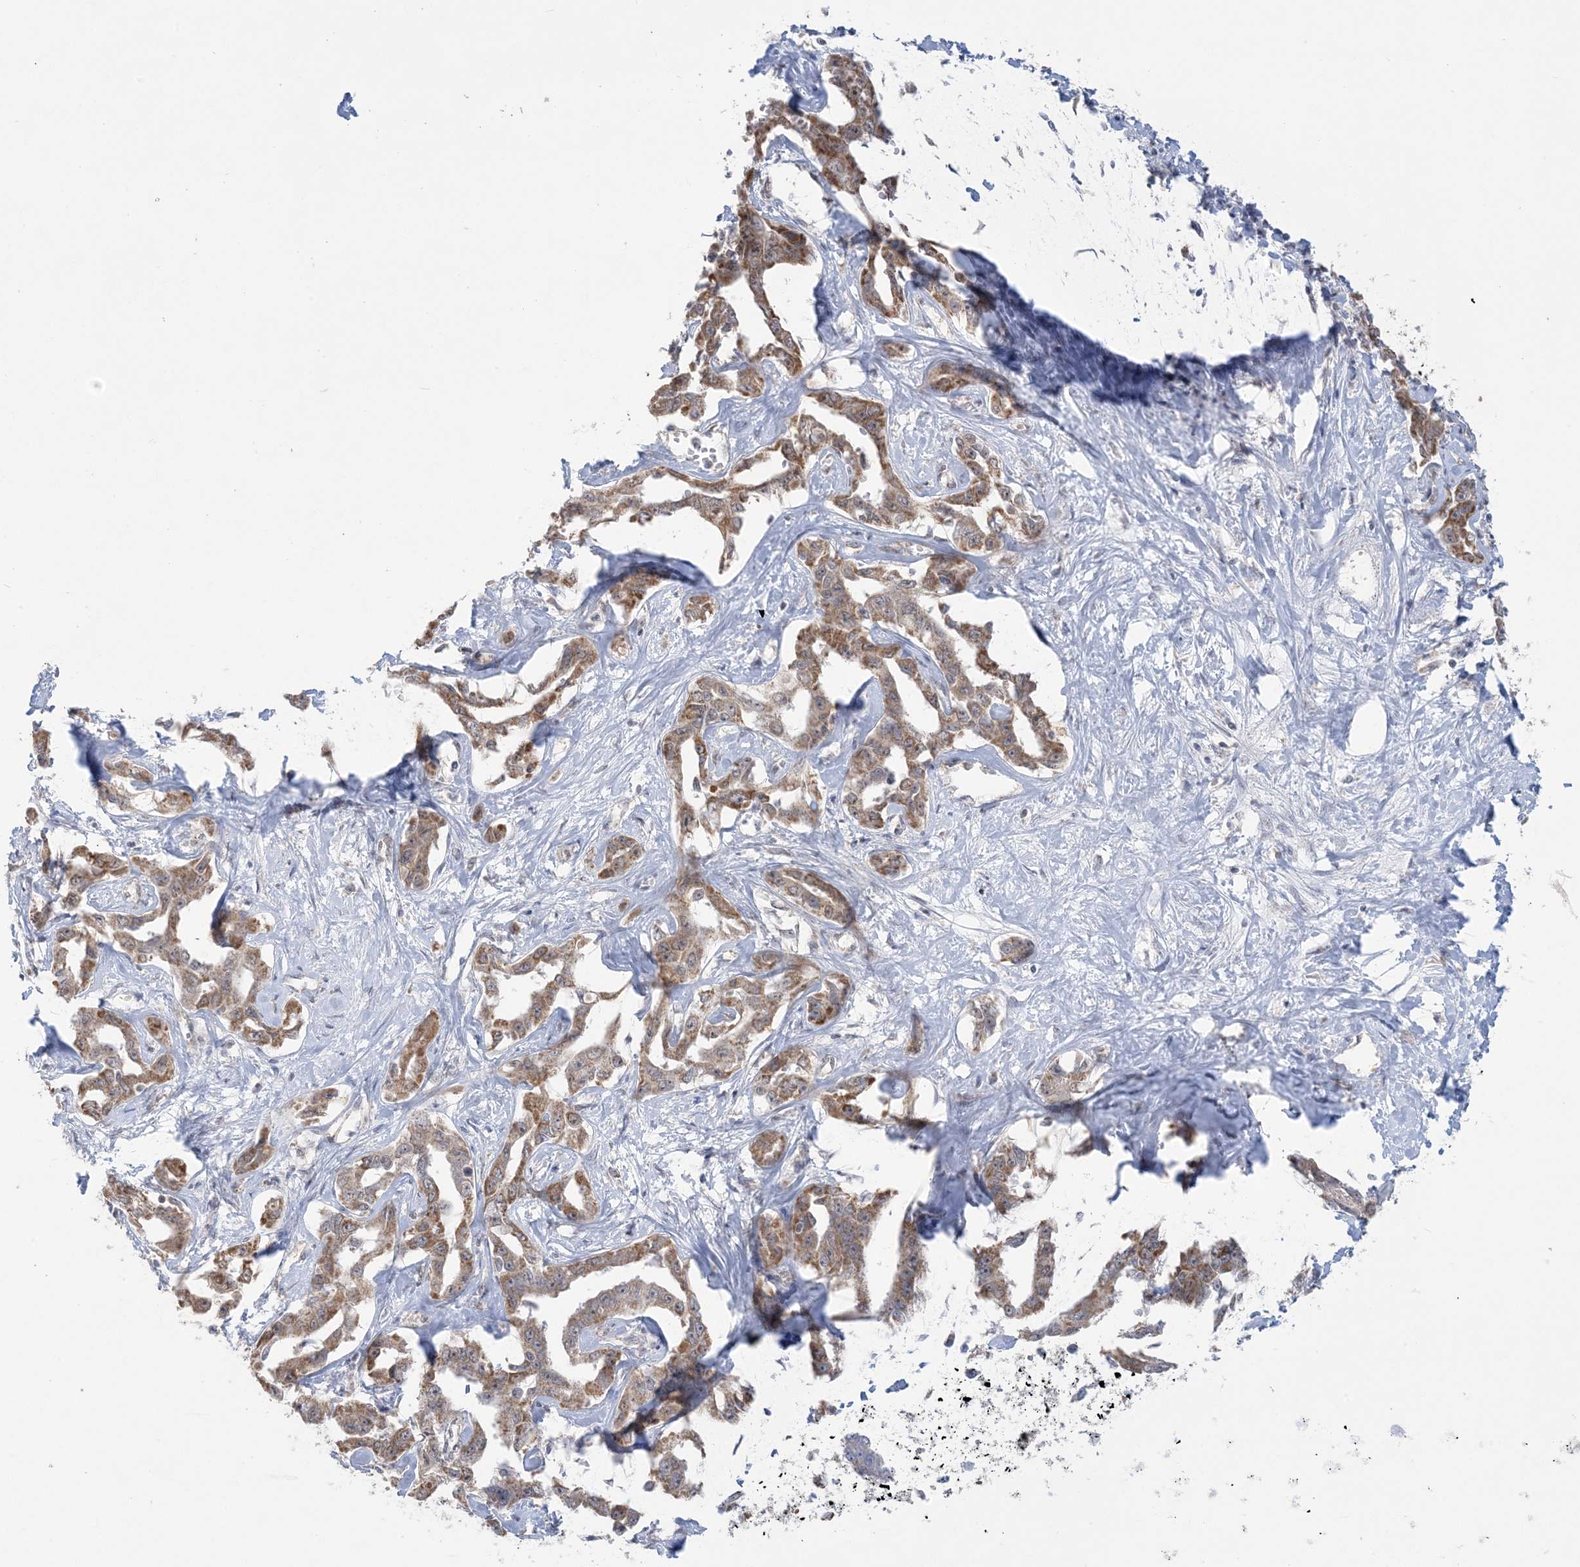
{"staining": {"intensity": "moderate", "quantity": ">75%", "location": "cytoplasmic/membranous"}, "tissue": "liver cancer", "cell_type": "Tumor cells", "image_type": "cancer", "snomed": [{"axis": "morphology", "description": "Cholangiocarcinoma"}, {"axis": "topography", "description": "Liver"}], "caption": "Tumor cells display moderate cytoplasmic/membranous expression in about >75% of cells in cholangiocarcinoma (liver). (DAB = brown stain, brightfield microscopy at high magnification).", "gene": "TRMT10C", "patient": {"sex": "male", "age": 59}}